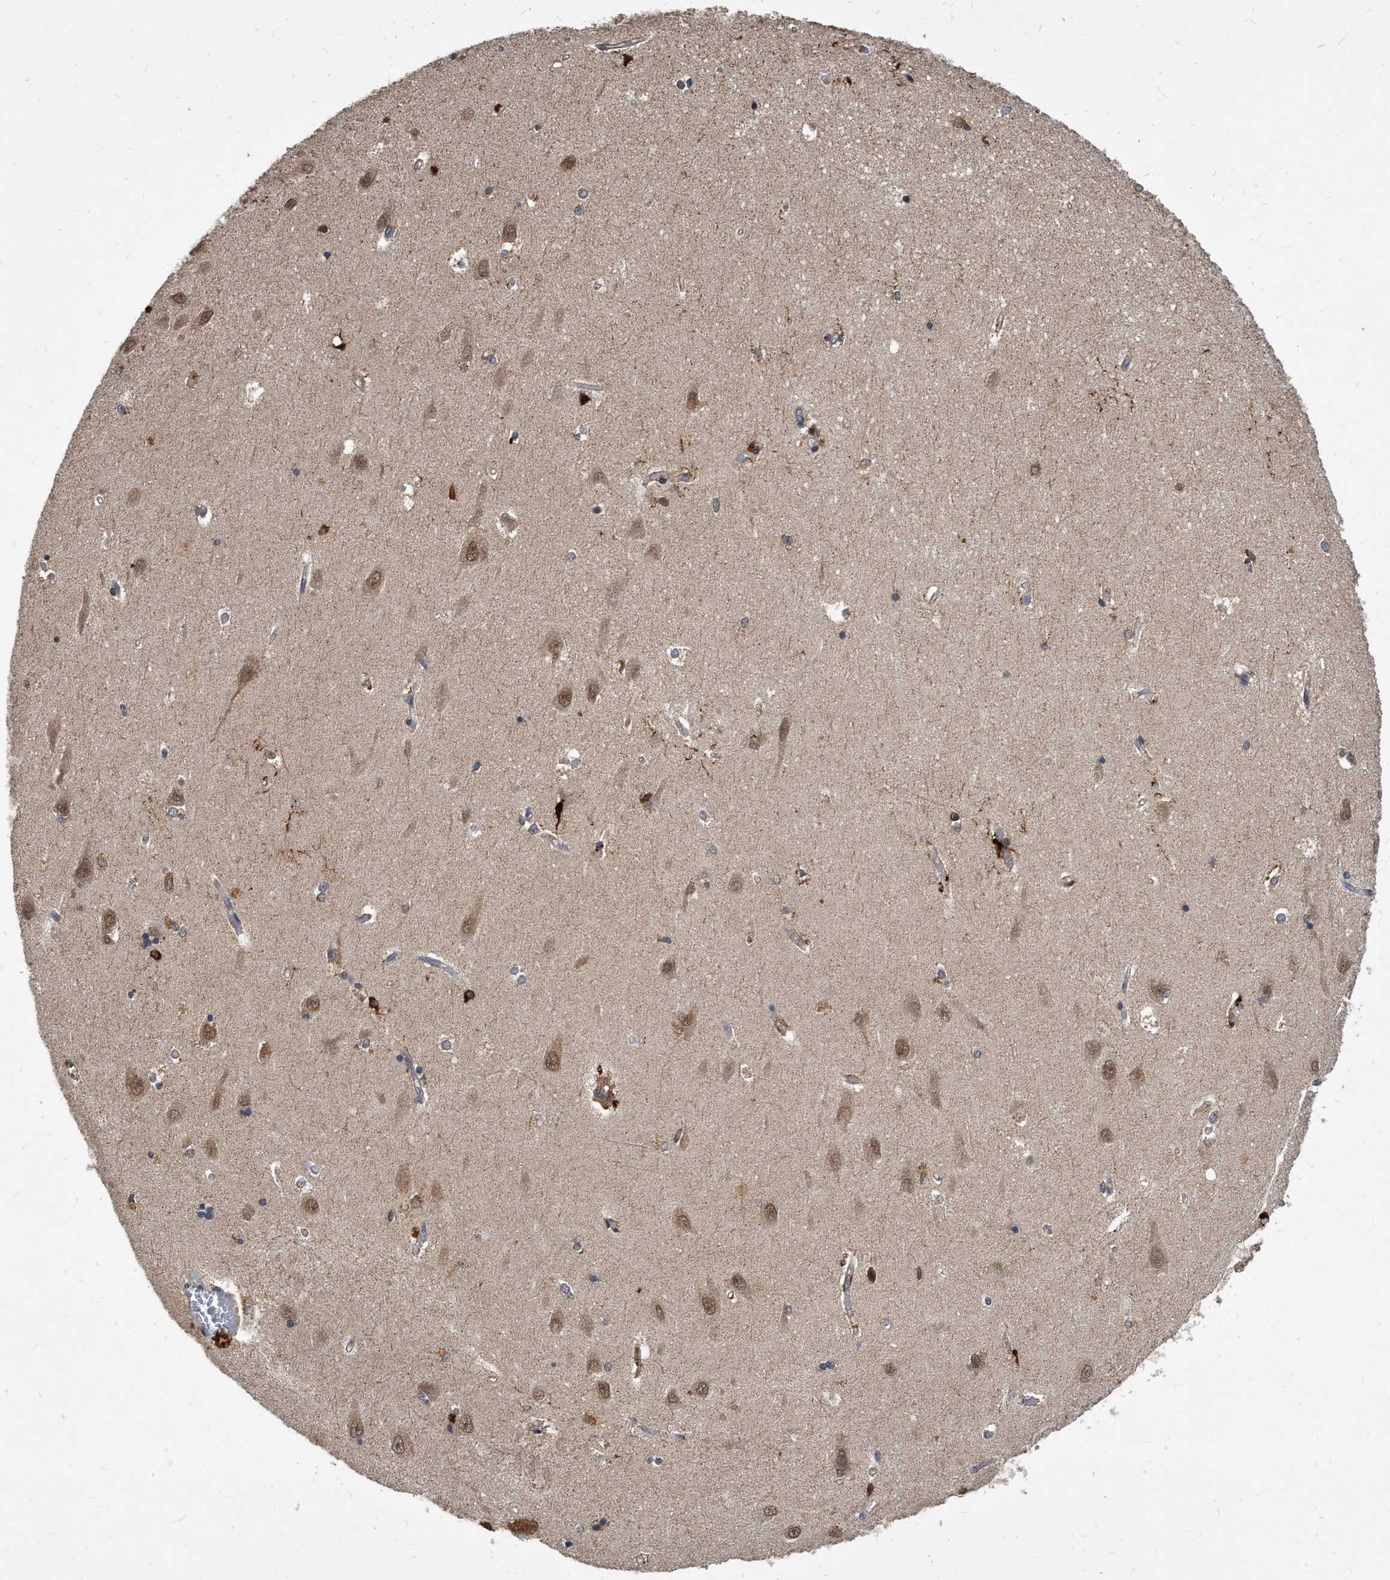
{"staining": {"intensity": "moderate", "quantity": "<25%", "location": "cytoplasmic/membranous,nuclear"}, "tissue": "hippocampus", "cell_type": "Glial cells", "image_type": "normal", "snomed": [{"axis": "morphology", "description": "Normal tissue, NOS"}, {"axis": "topography", "description": "Hippocampus"}], "caption": "Hippocampus stained with immunohistochemistry (IHC) exhibits moderate cytoplasmic/membranous,nuclear positivity in approximately <25% of glial cells. (Stains: DAB (3,3'-diaminobenzidine) in brown, nuclei in blue, Microscopy: brightfield microscopy at high magnification).", "gene": "SOBP", "patient": {"sex": "male", "age": 45}}